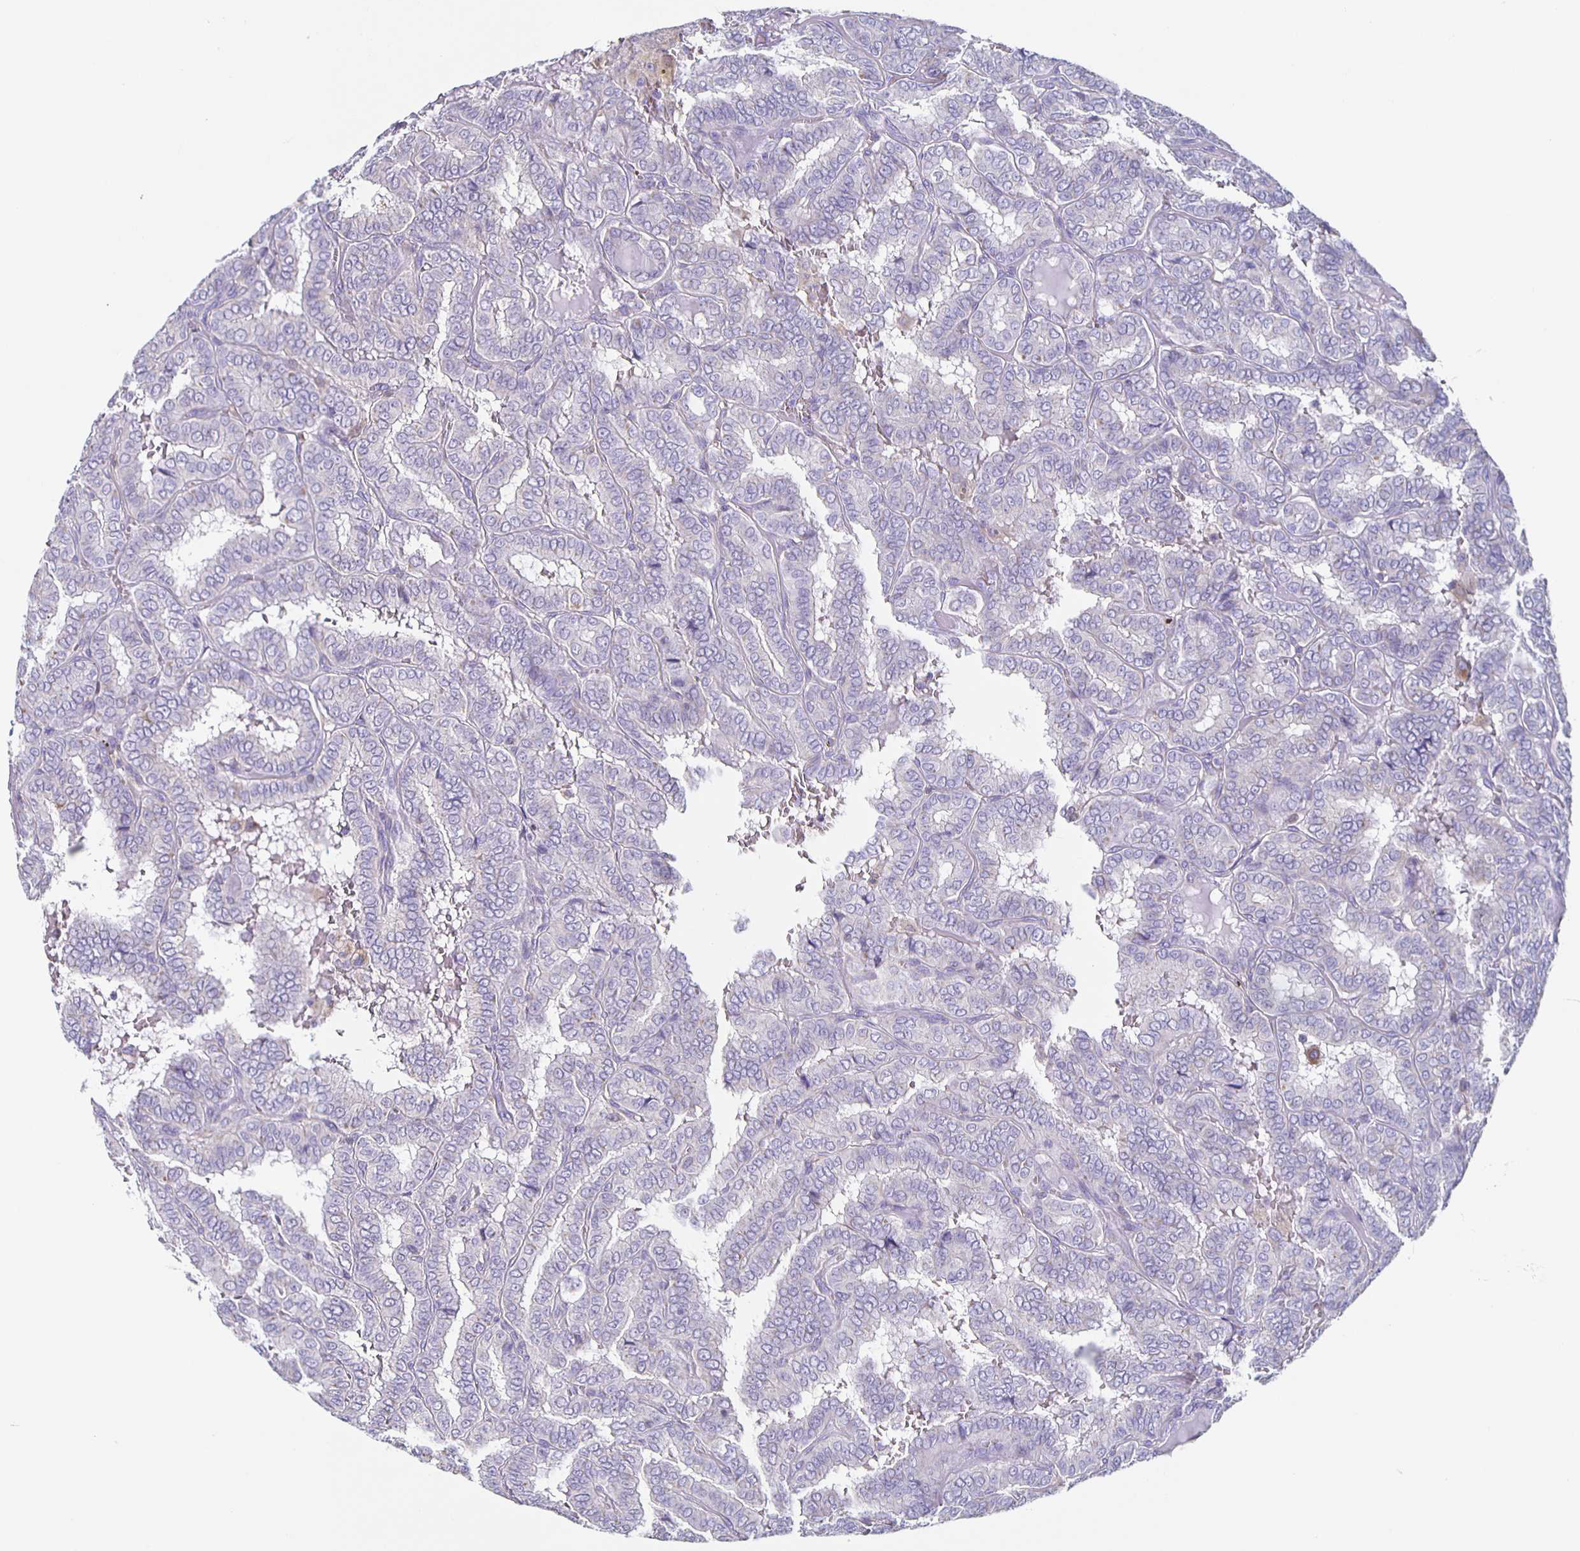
{"staining": {"intensity": "negative", "quantity": "none", "location": "none"}, "tissue": "thyroid cancer", "cell_type": "Tumor cells", "image_type": "cancer", "snomed": [{"axis": "morphology", "description": "Papillary adenocarcinoma, NOS"}, {"axis": "topography", "description": "Thyroid gland"}], "caption": "Protein analysis of thyroid papillary adenocarcinoma reveals no significant positivity in tumor cells. Brightfield microscopy of immunohistochemistry stained with DAB (3,3'-diaminobenzidine) (brown) and hematoxylin (blue), captured at high magnification.", "gene": "TPPP", "patient": {"sex": "female", "age": 46}}